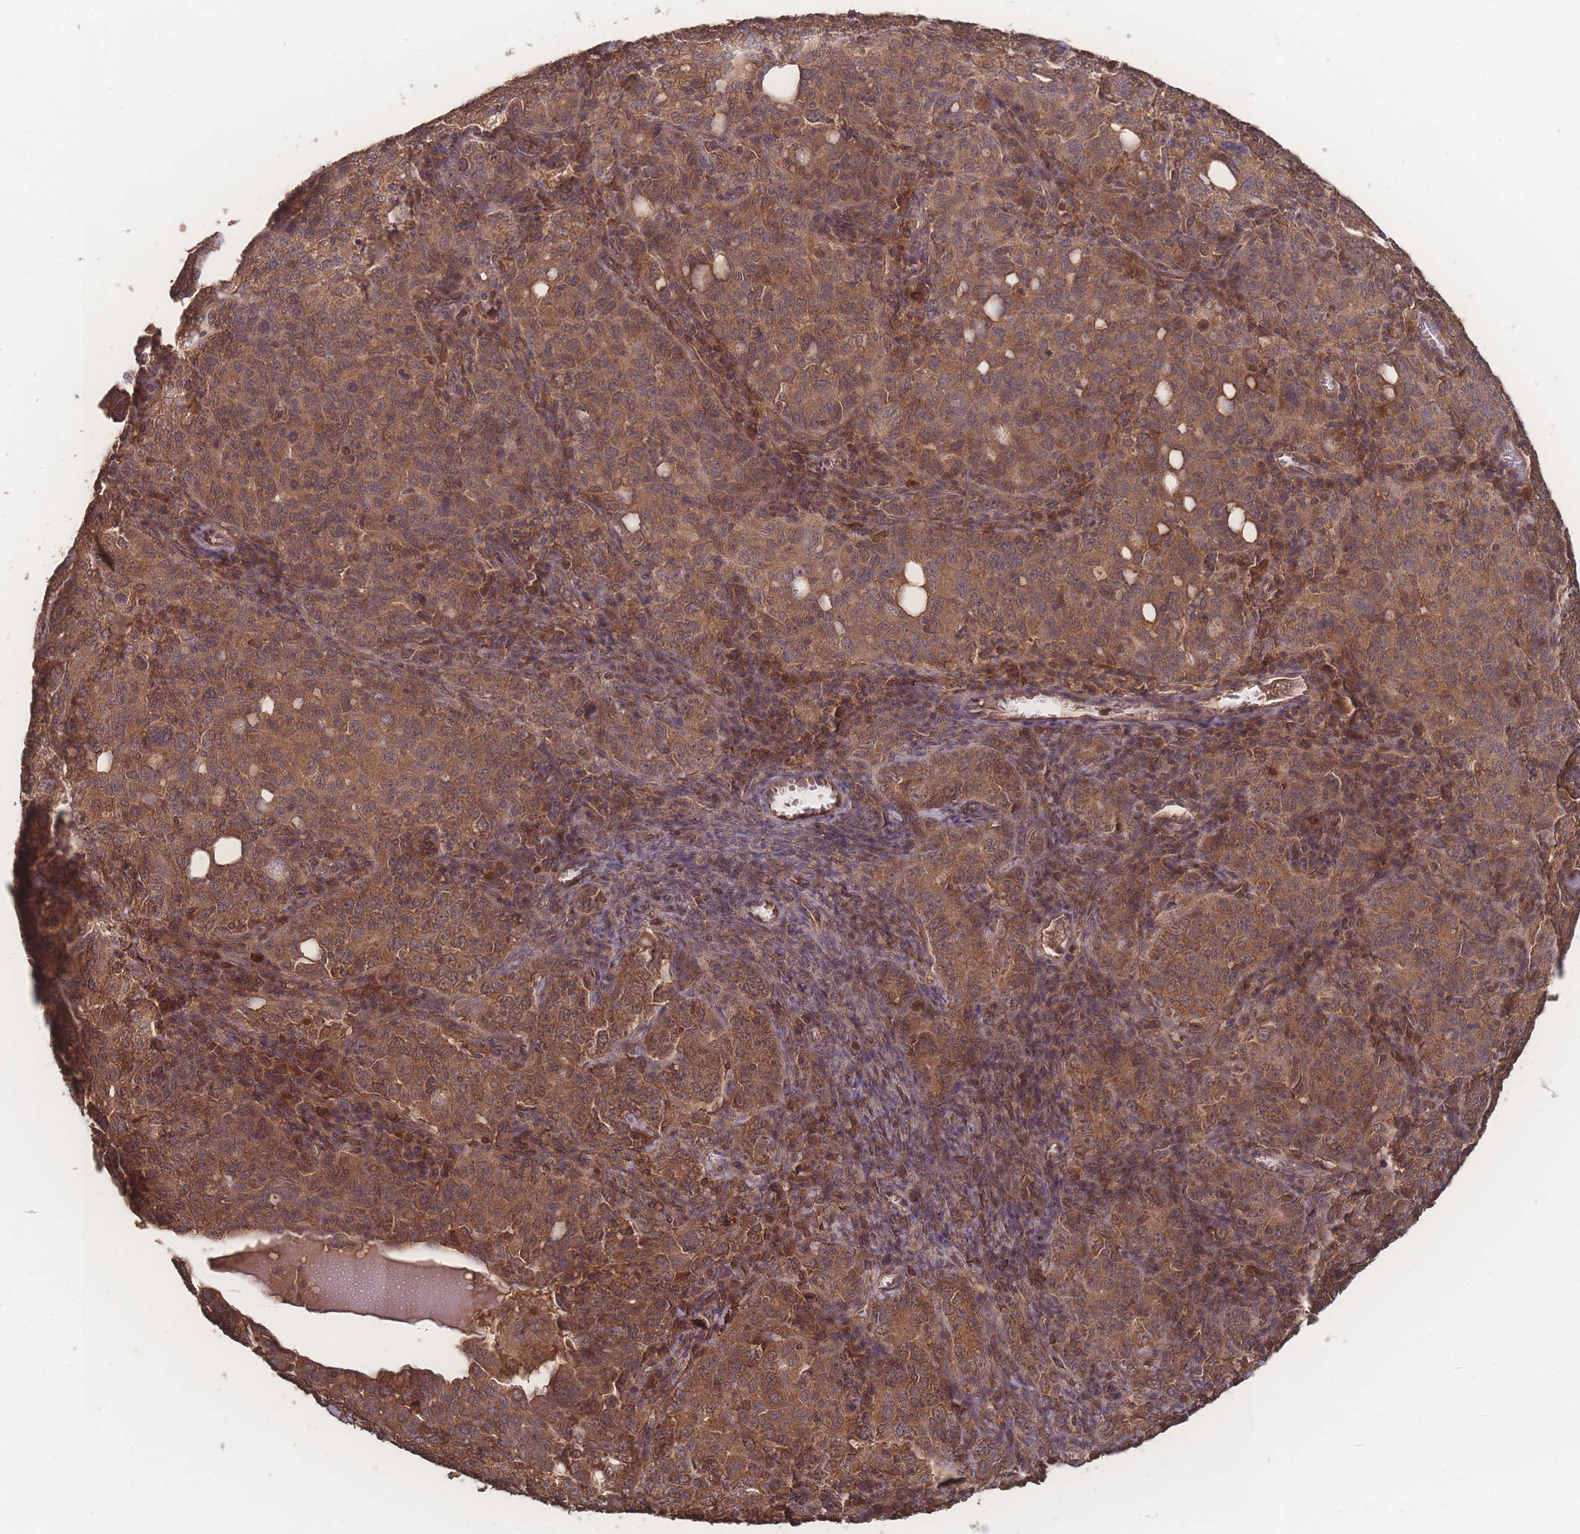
{"staining": {"intensity": "moderate", "quantity": ">75%", "location": "cytoplasmic/membranous,nuclear"}, "tissue": "ovarian cancer", "cell_type": "Tumor cells", "image_type": "cancer", "snomed": [{"axis": "morphology", "description": "Carcinoma, endometroid"}, {"axis": "topography", "description": "Ovary"}], "caption": "Tumor cells show moderate cytoplasmic/membranous and nuclear positivity in approximately >75% of cells in endometroid carcinoma (ovarian). Immunohistochemistry stains the protein in brown and the nuclei are stained blue.", "gene": "ATXN10", "patient": {"sex": "female", "age": 62}}